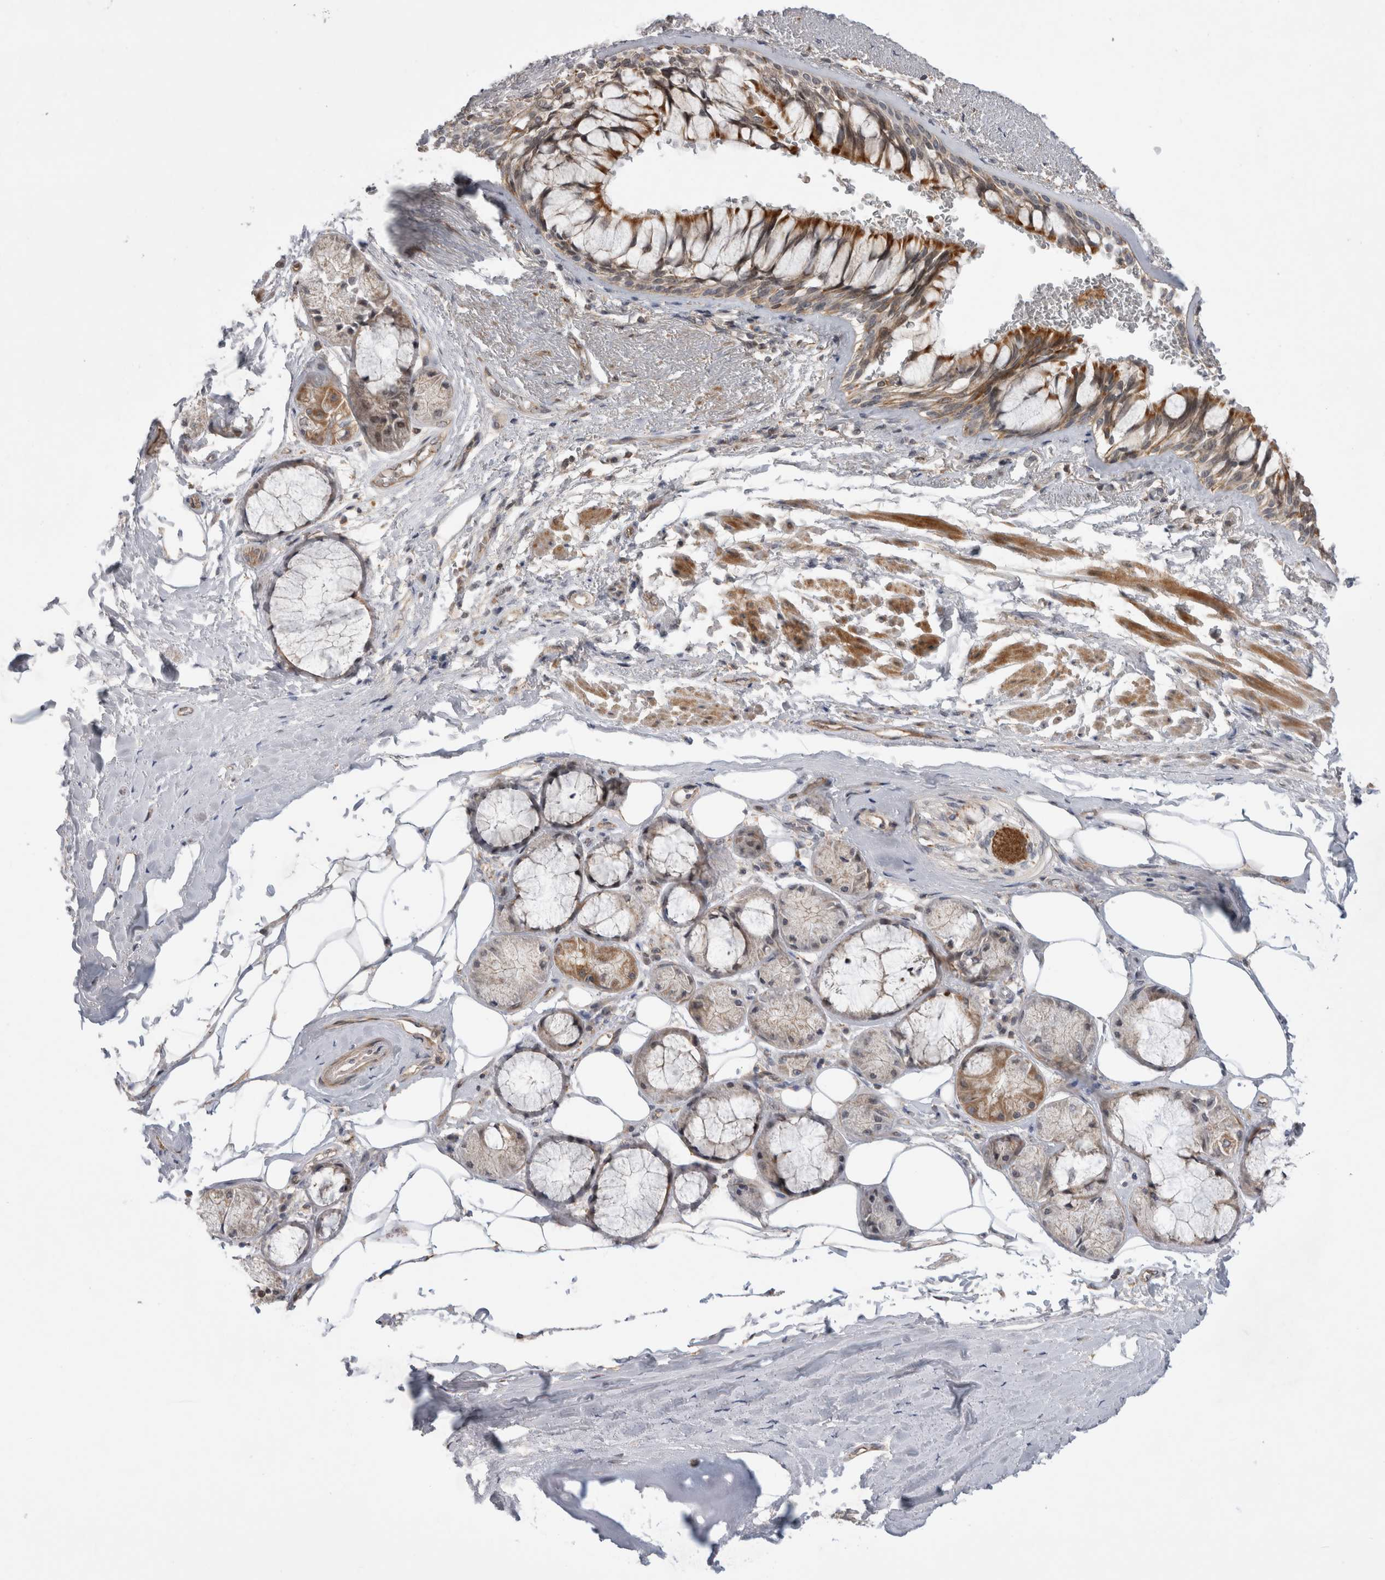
{"staining": {"intensity": "moderate", "quantity": ">75%", "location": "cytoplasmic/membranous"}, "tissue": "bronchus", "cell_type": "Respiratory epithelial cells", "image_type": "normal", "snomed": [{"axis": "morphology", "description": "Normal tissue, NOS"}, {"axis": "topography", "description": "Bronchus"}], "caption": "An IHC histopathology image of benign tissue is shown. Protein staining in brown labels moderate cytoplasmic/membranous positivity in bronchus within respiratory epithelial cells.", "gene": "KCNIP1", "patient": {"sex": "male", "age": 66}}